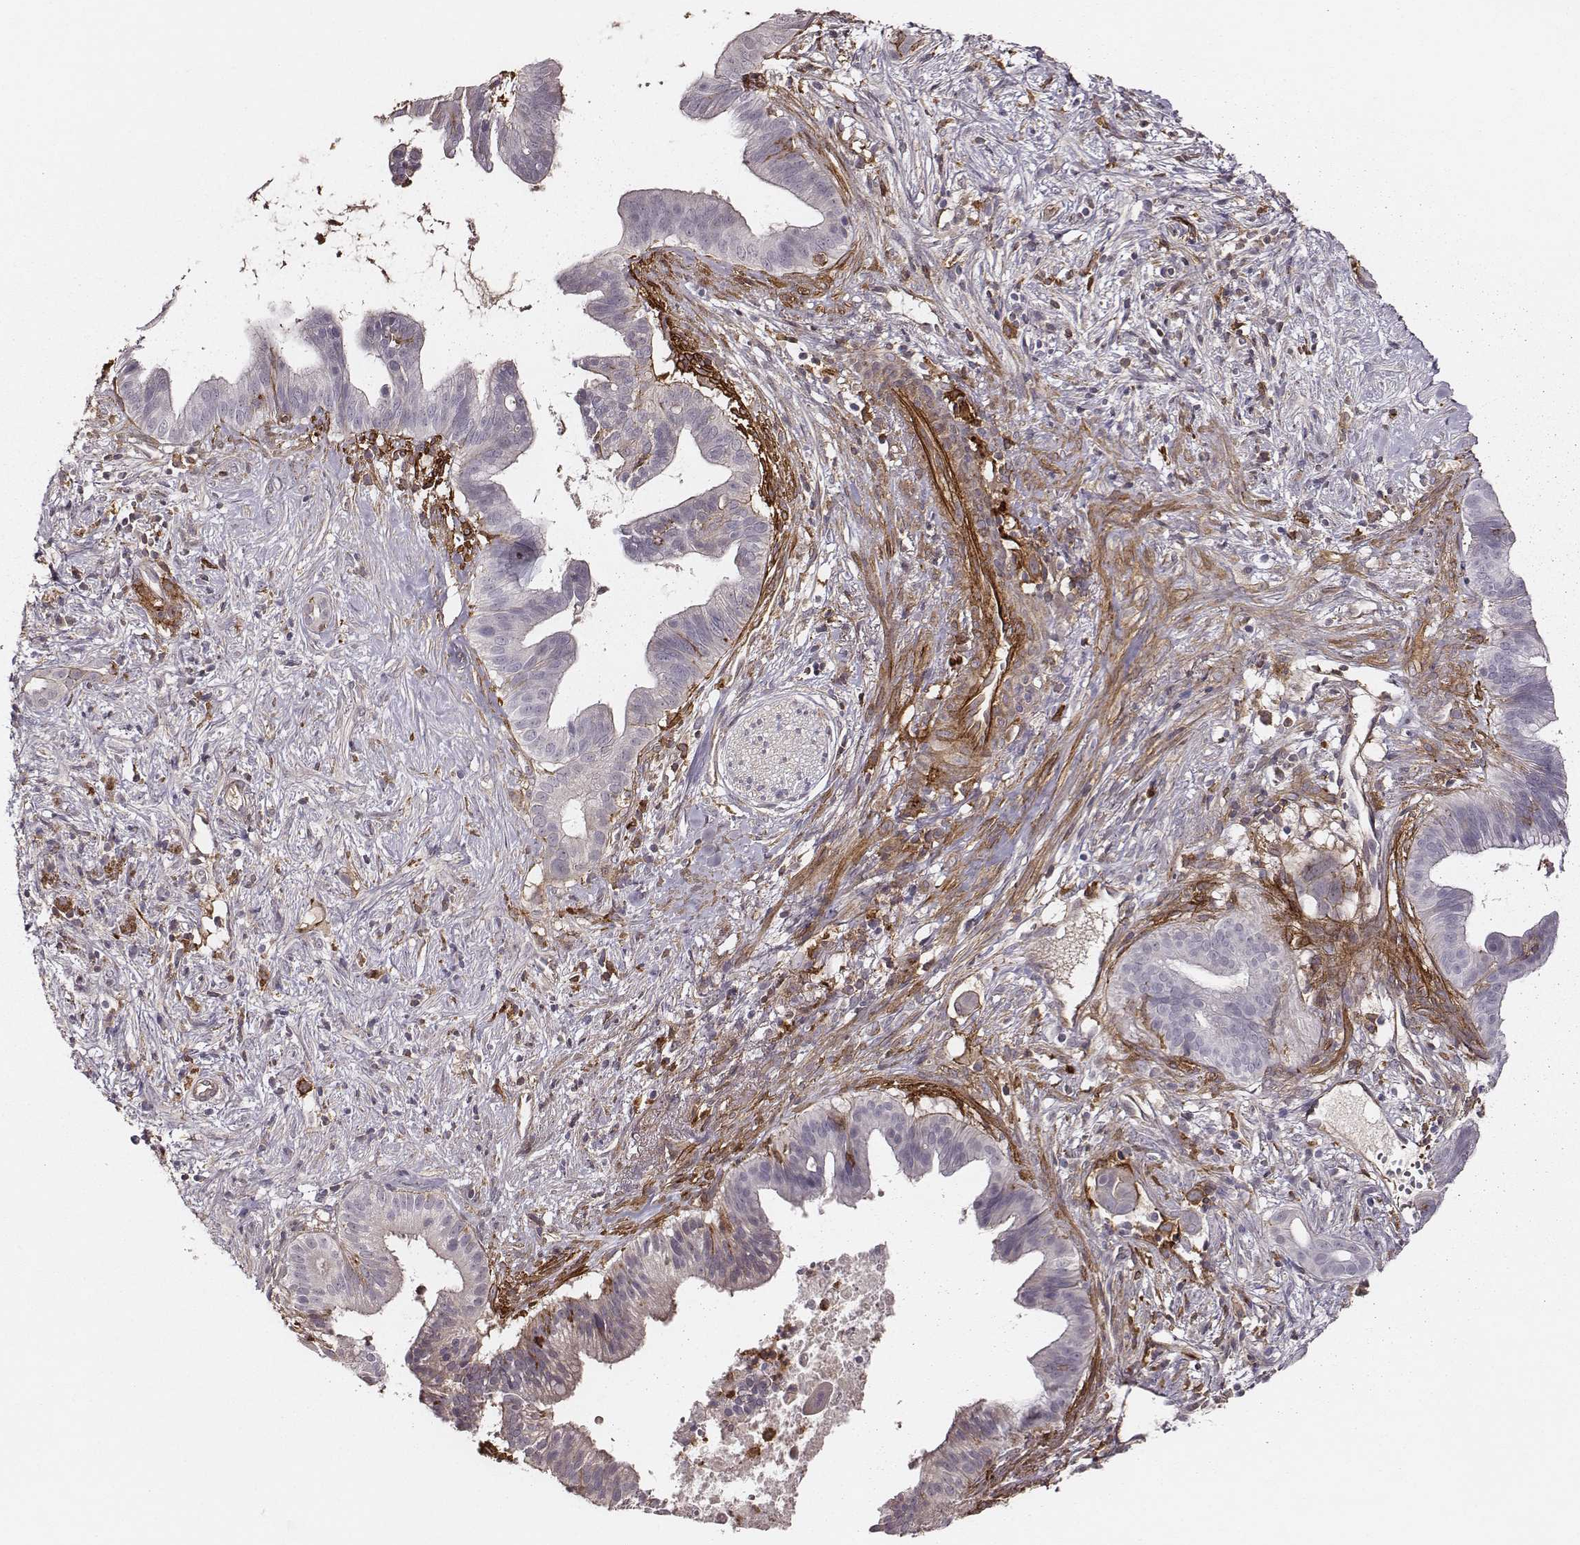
{"staining": {"intensity": "negative", "quantity": "none", "location": "none"}, "tissue": "pancreatic cancer", "cell_type": "Tumor cells", "image_type": "cancer", "snomed": [{"axis": "morphology", "description": "Adenocarcinoma, NOS"}, {"axis": "topography", "description": "Pancreas"}], "caption": "A high-resolution image shows immunohistochemistry (IHC) staining of pancreatic cancer (adenocarcinoma), which demonstrates no significant expression in tumor cells. Nuclei are stained in blue.", "gene": "ZYX", "patient": {"sex": "male", "age": 61}}